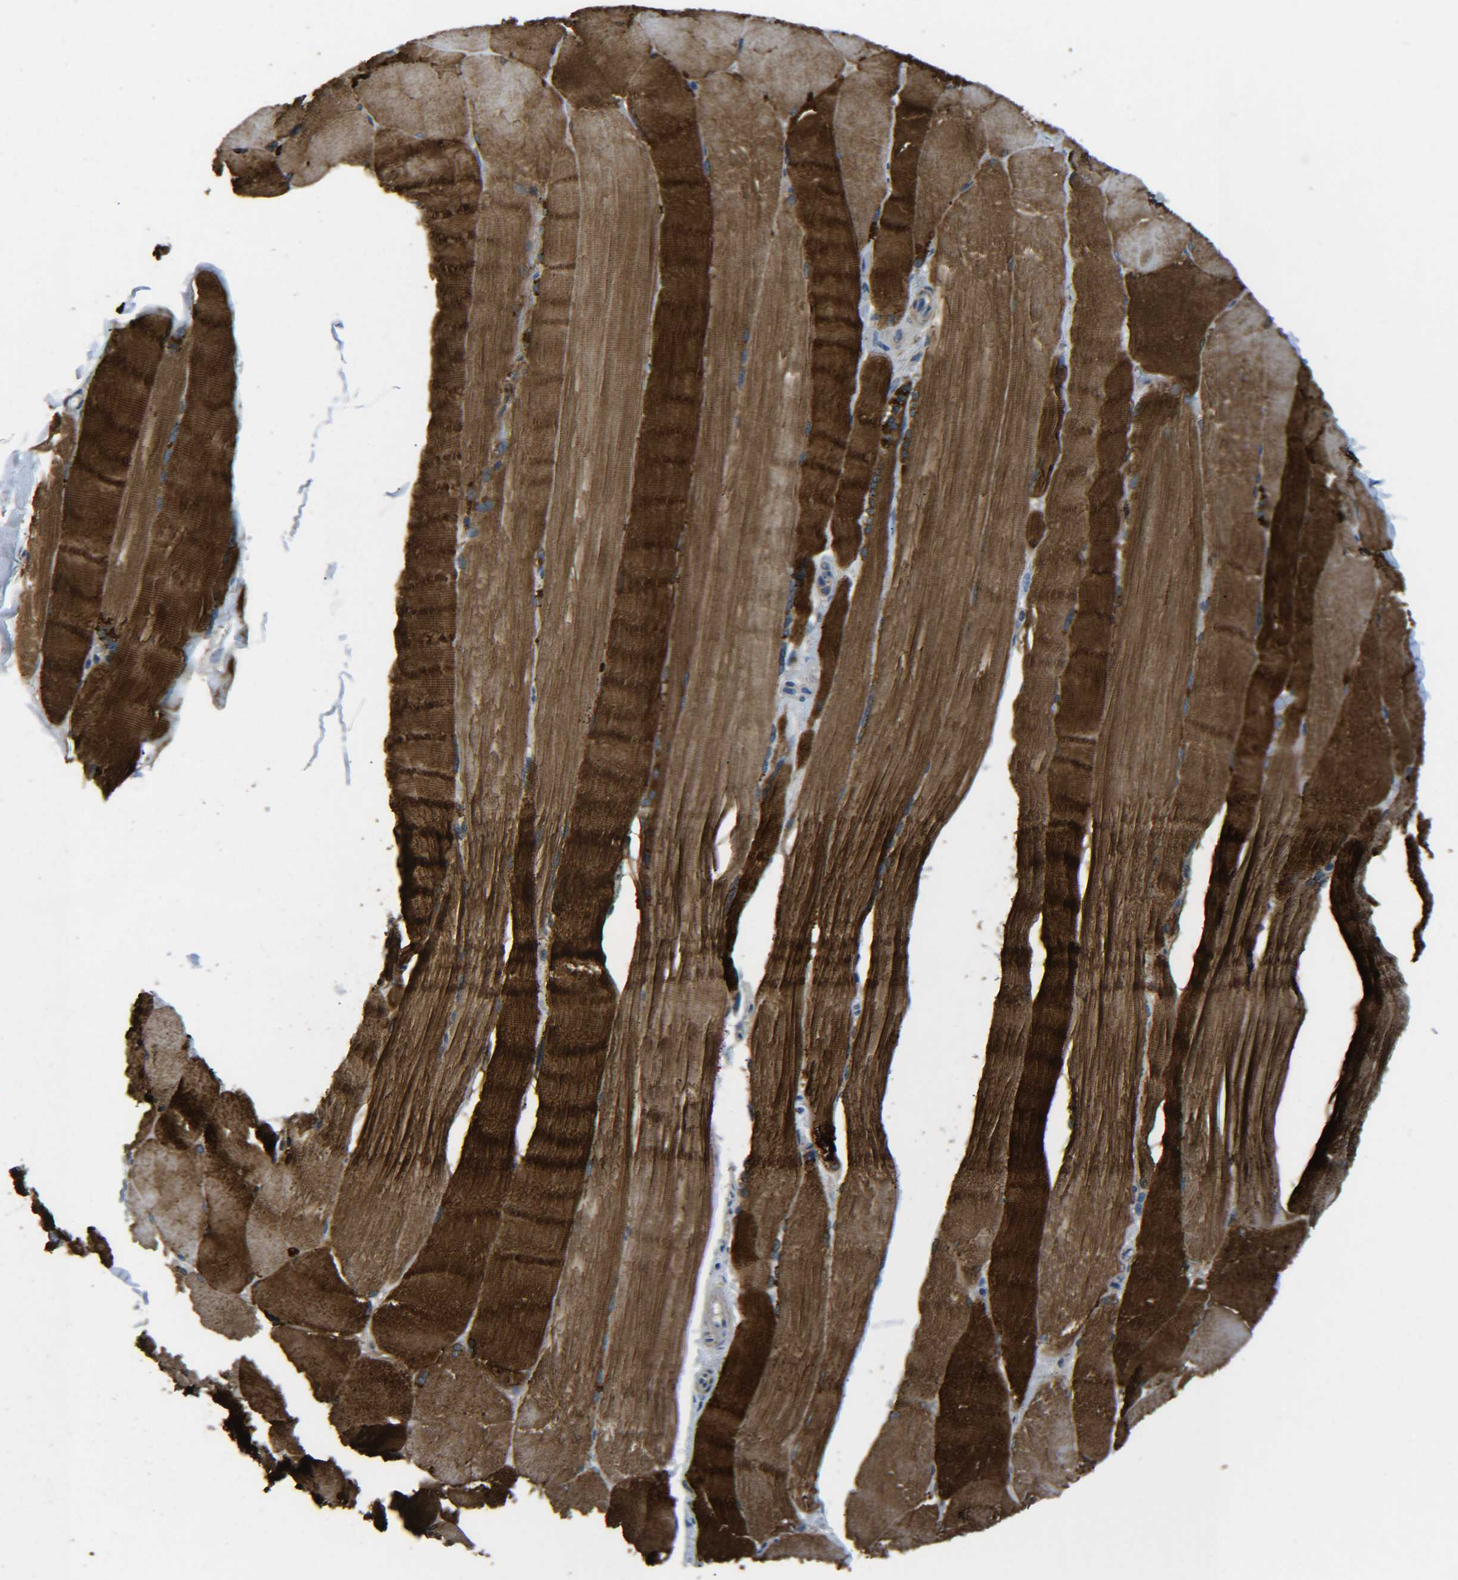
{"staining": {"intensity": "strong", "quantity": ">75%", "location": "cytoplasmic/membranous"}, "tissue": "skeletal muscle", "cell_type": "Myocytes", "image_type": "normal", "snomed": [{"axis": "morphology", "description": "Normal tissue, NOS"}, {"axis": "topography", "description": "Skin"}, {"axis": "topography", "description": "Skeletal muscle"}], "caption": "Immunohistochemical staining of normal skeletal muscle shows high levels of strong cytoplasmic/membranous staining in about >75% of myocytes. Ihc stains the protein of interest in brown and the nuclei are stained blue.", "gene": "PREB", "patient": {"sex": "male", "age": 83}}